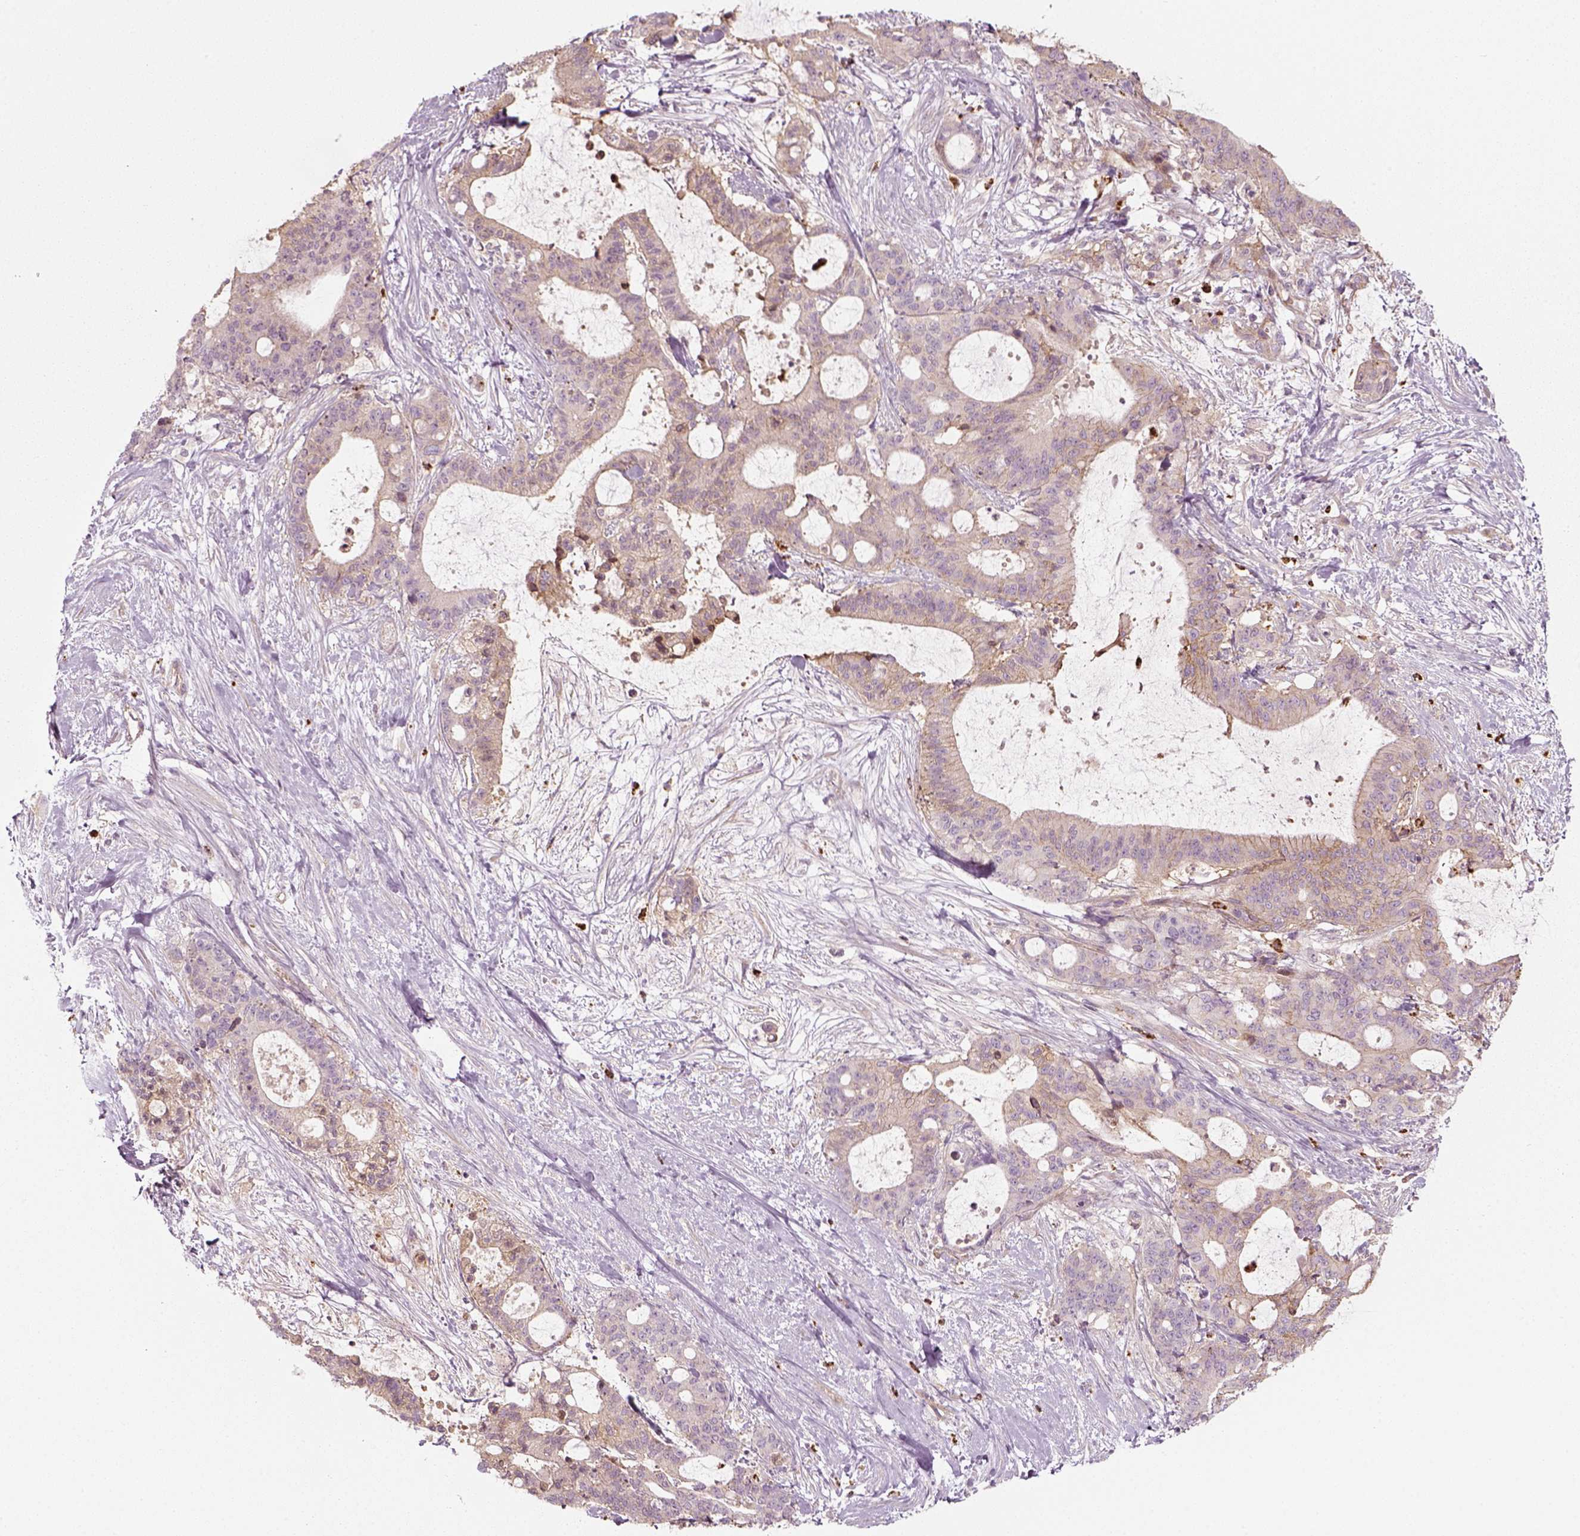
{"staining": {"intensity": "weak", "quantity": "<25%", "location": "cytoplasmic/membranous"}, "tissue": "liver cancer", "cell_type": "Tumor cells", "image_type": "cancer", "snomed": [{"axis": "morphology", "description": "Cholangiocarcinoma"}, {"axis": "topography", "description": "Liver"}], "caption": "This is an immunohistochemistry (IHC) histopathology image of liver cancer. There is no expression in tumor cells.", "gene": "NPTN", "patient": {"sex": "female", "age": 73}}